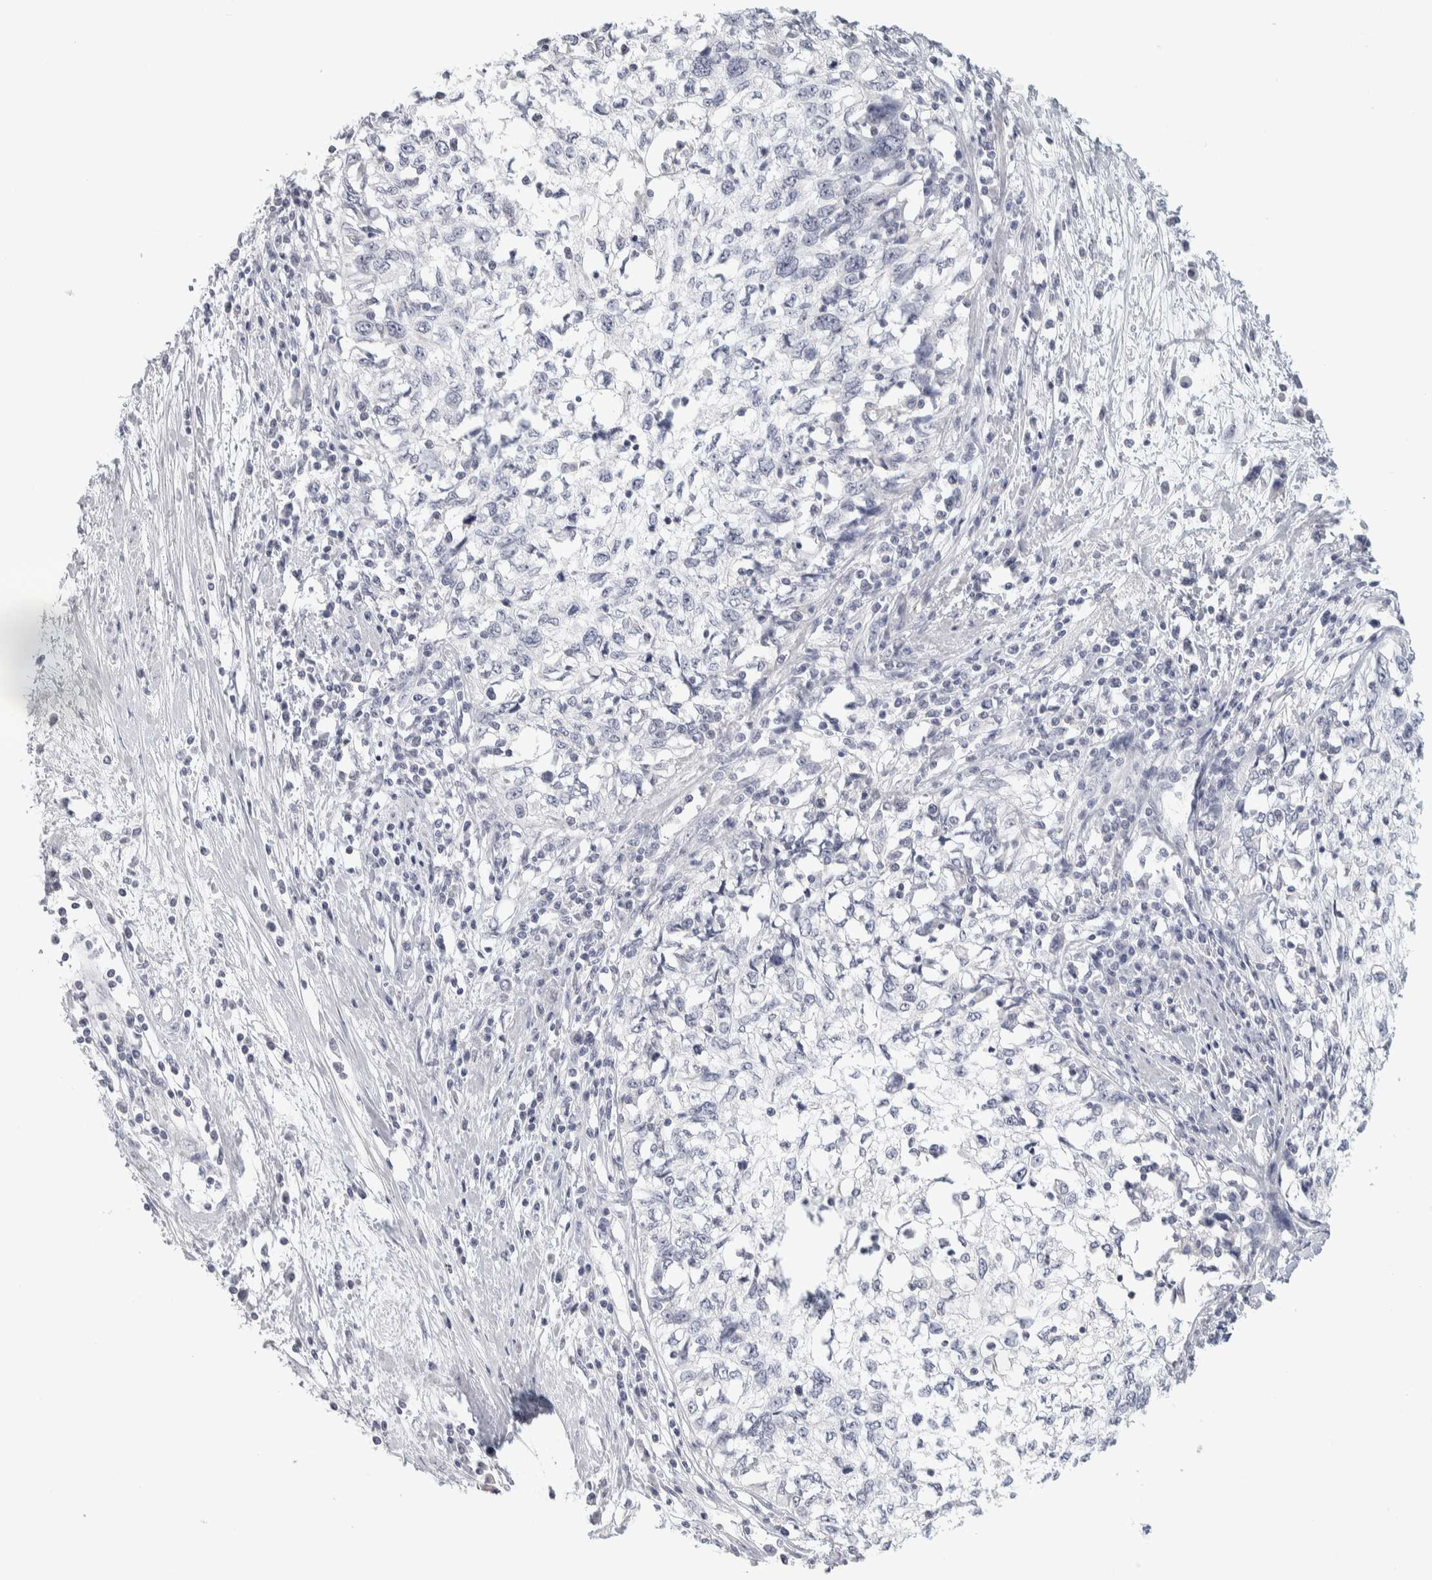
{"staining": {"intensity": "negative", "quantity": "none", "location": "none"}, "tissue": "cervical cancer", "cell_type": "Tumor cells", "image_type": "cancer", "snomed": [{"axis": "morphology", "description": "Squamous cell carcinoma, NOS"}, {"axis": "topography", "description": "Cervix"}], "caption": "High magnification brightfield microscopy of cervical squamous cell carcinoma stained with DAB (brown) and counterstained with hematoxylin (blue): tumor cells show no significant staining. (DAB immunohistochemistry (IHC), high magnification).", "gene": "DCXR", "patient": {"sex": "female", "age": 57}}